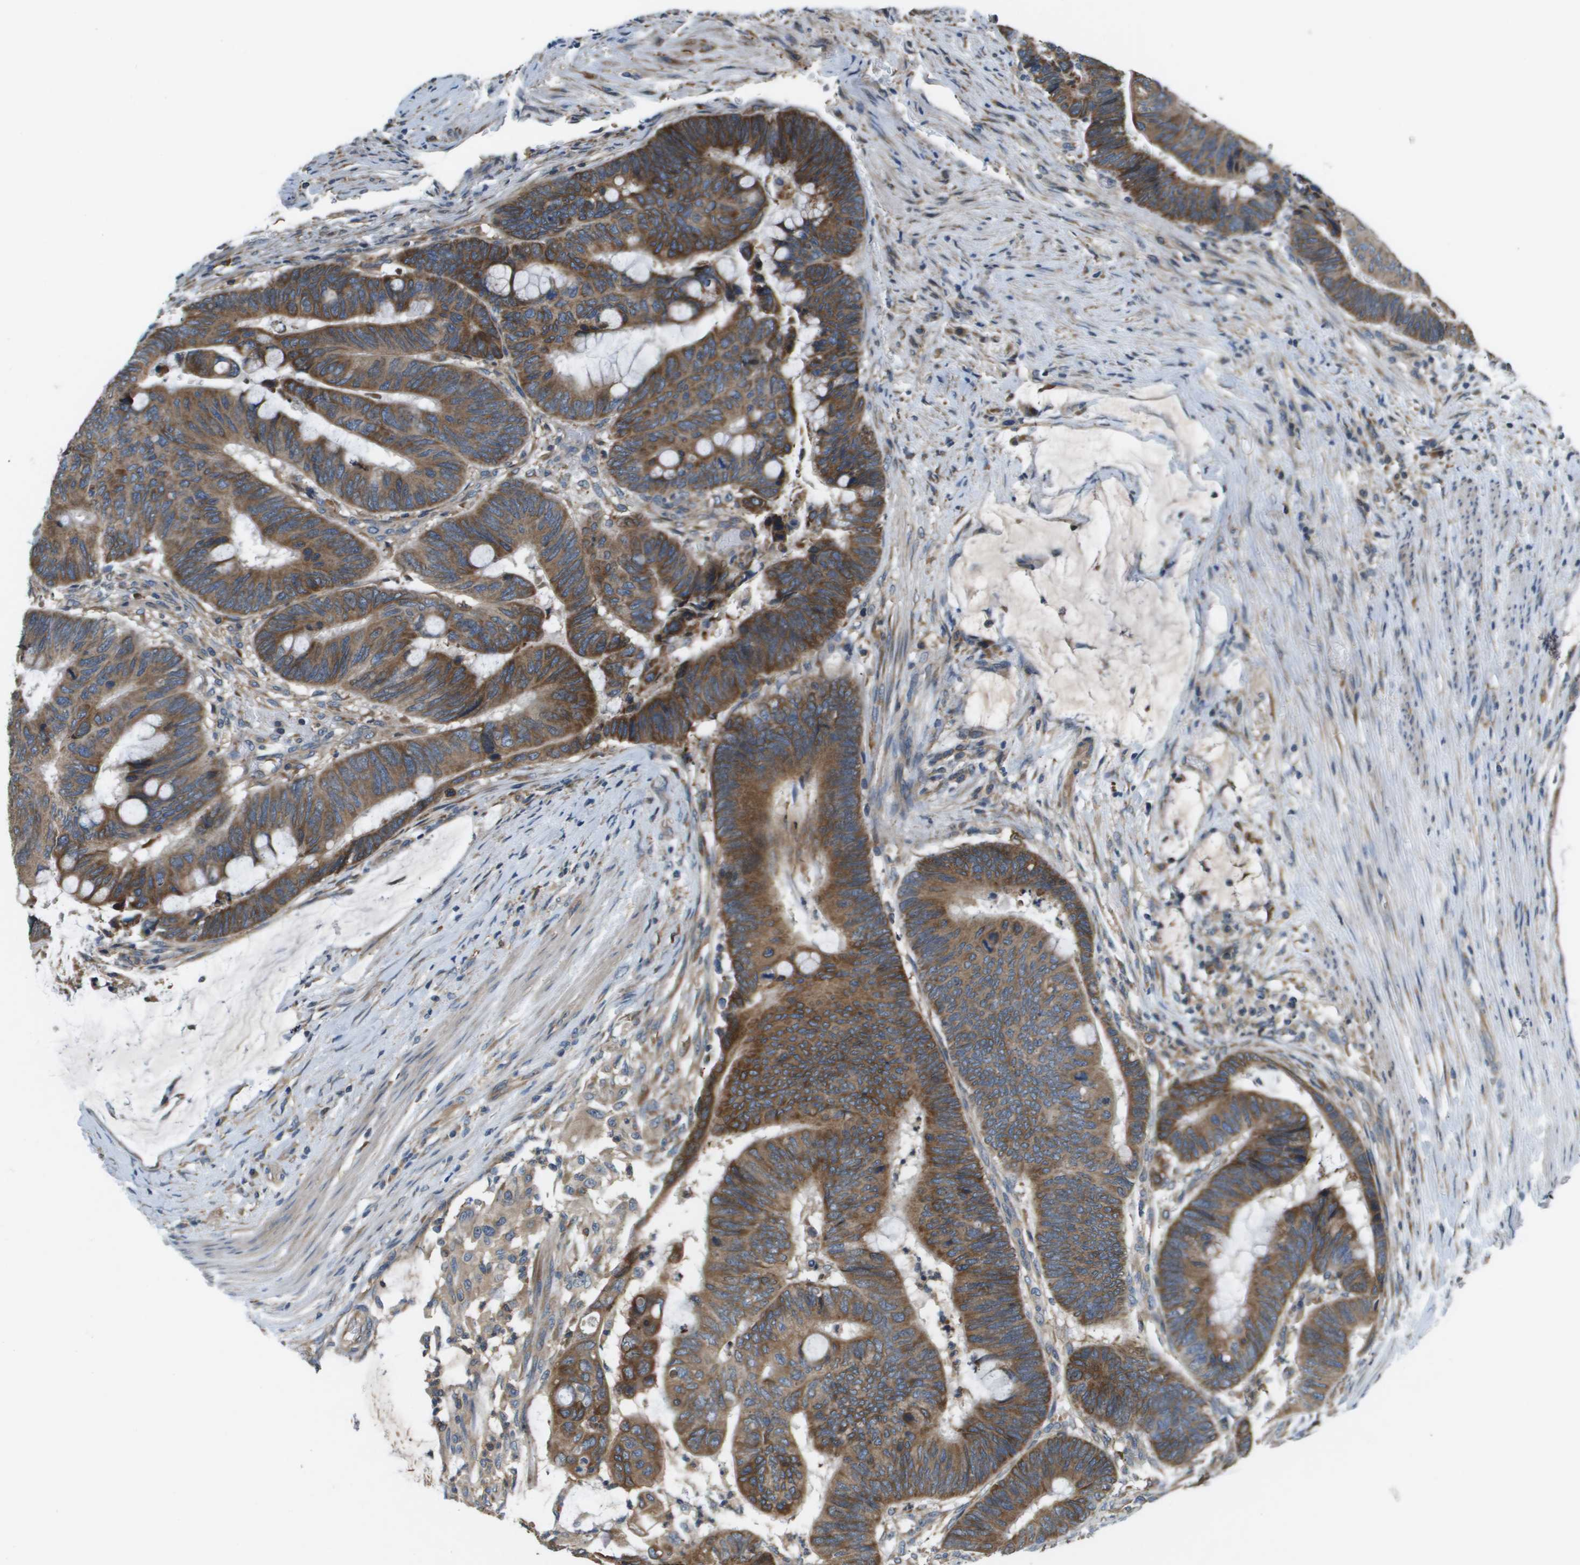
{"staining": {"intensity": "strong", "quantity": ">75%", "location": "cytoplasmic/membranous"}, "tissue": "colorectal cancer", "cell_type": "Tumor cells", "image_type": "cancer", "snomed": [{"axis": "morphology", "description": "Normal tissue, NOS"}, {"axis": "morphology", "description": "Adenocarcinoma, NOS"}, {"axis": "topography", "description": "Rectum"}], "caption": "Immunohistochemistry of colorectal cancer (adenocarcinoma) demonstrates high levels of strong cytoplasmic/membranous expression in about >75% of tumor cells. The staining was performed using DAB, with brown indicating positive protein expression. Nuclei are stained blue with hematoxylin.", "gene": "SAMSN1", "patient": {"sex": "male", "age": 92}}